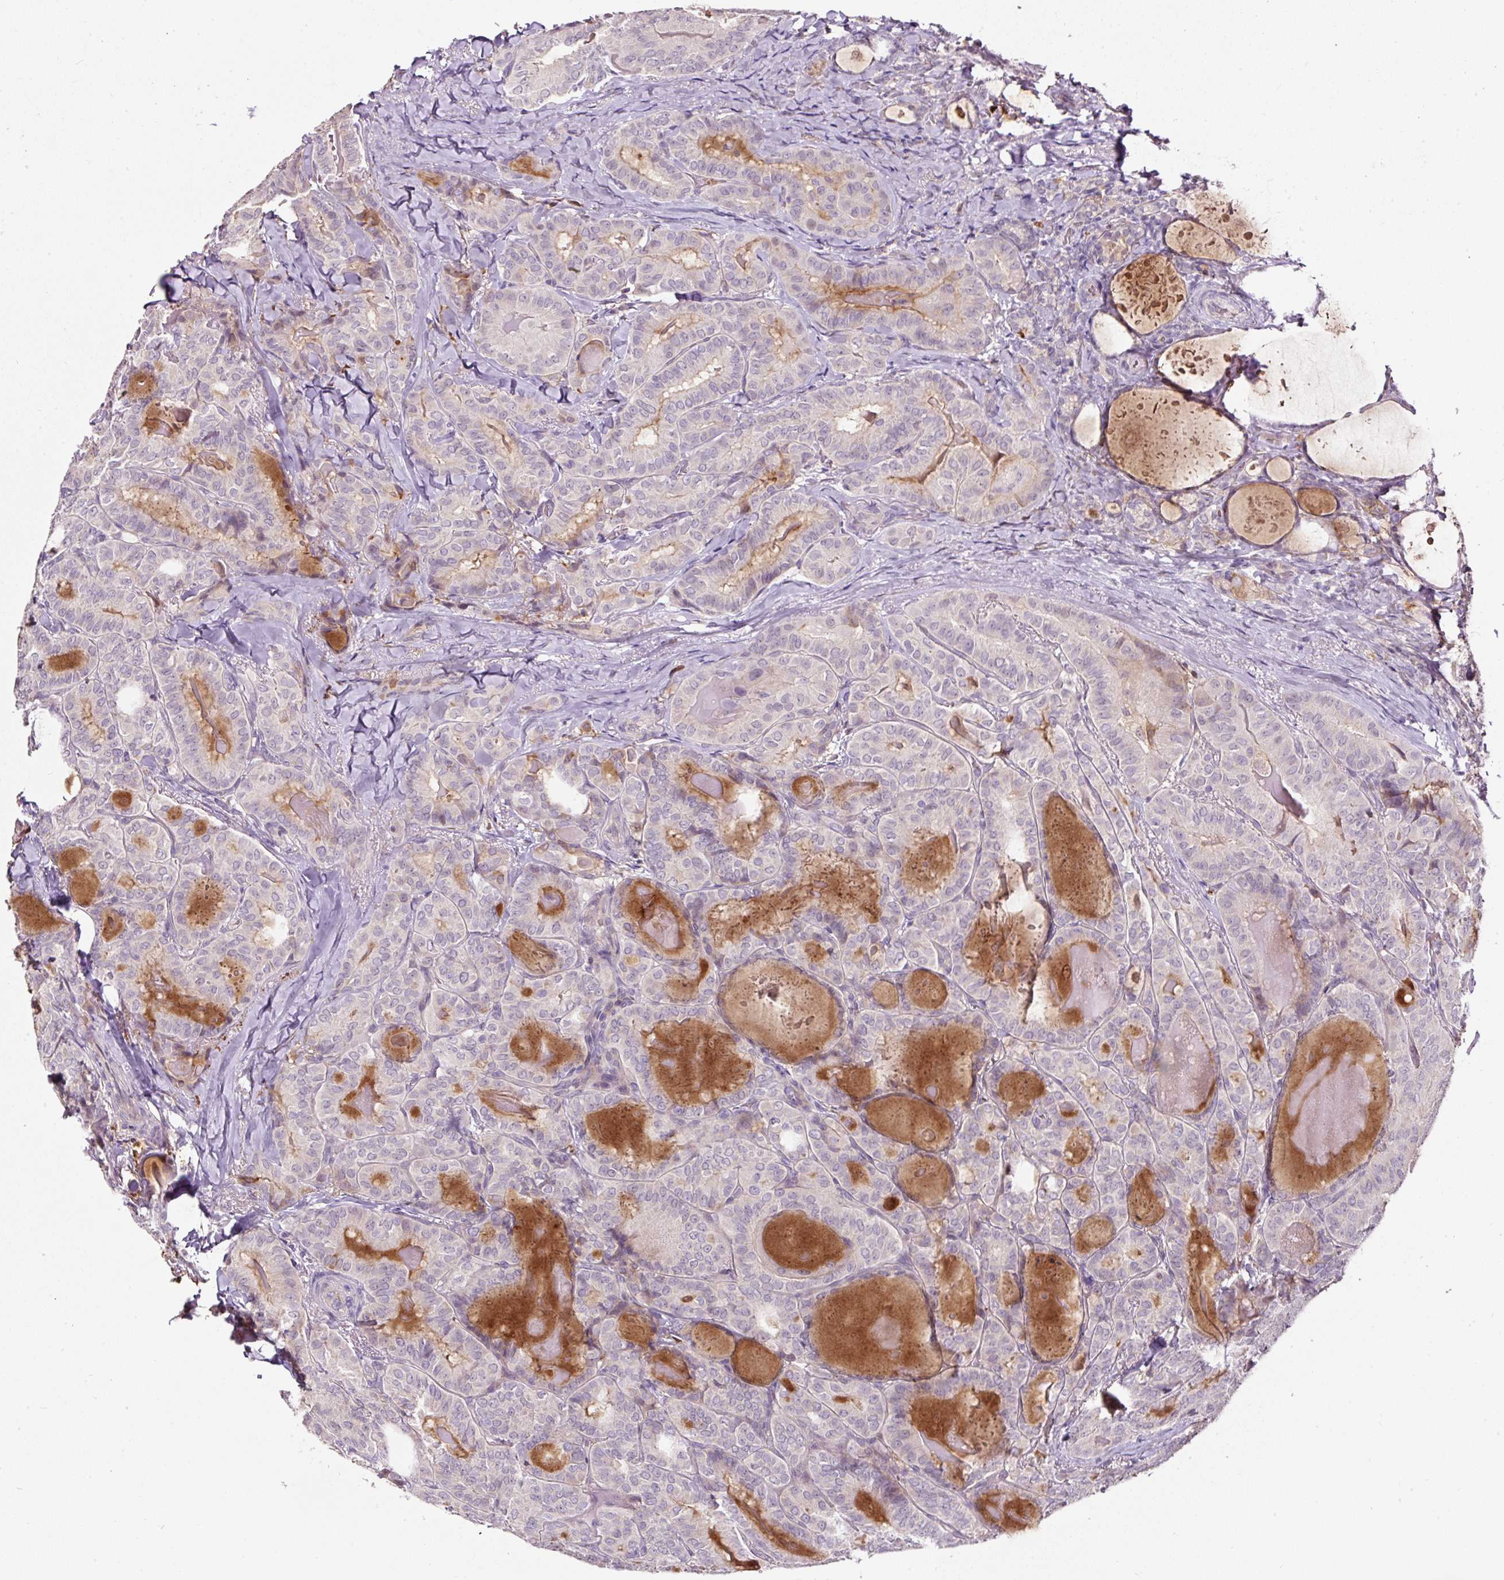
{"staining": {"intensity": "negative", "quantity": "none", "location": "none"}, "tissue": "thyroid cancer", "cell_type": "Tumor cells", "image_type": "cancer", "snomed": [{"axis": "morphology", "description": "Papillary adenocarcinoma, NOS"}, {"axis": "topography", "description": "Thyroid gland"}], "caption": "A high-resolution photomicrograph shows immunohistochemistry (IHC) staining of papillary adenocarcinoma (thyroid), which exhibits no significant staining in tumor cells.", "gene": "LRRC24", "patient": {"sex": "female", "age": 68}}